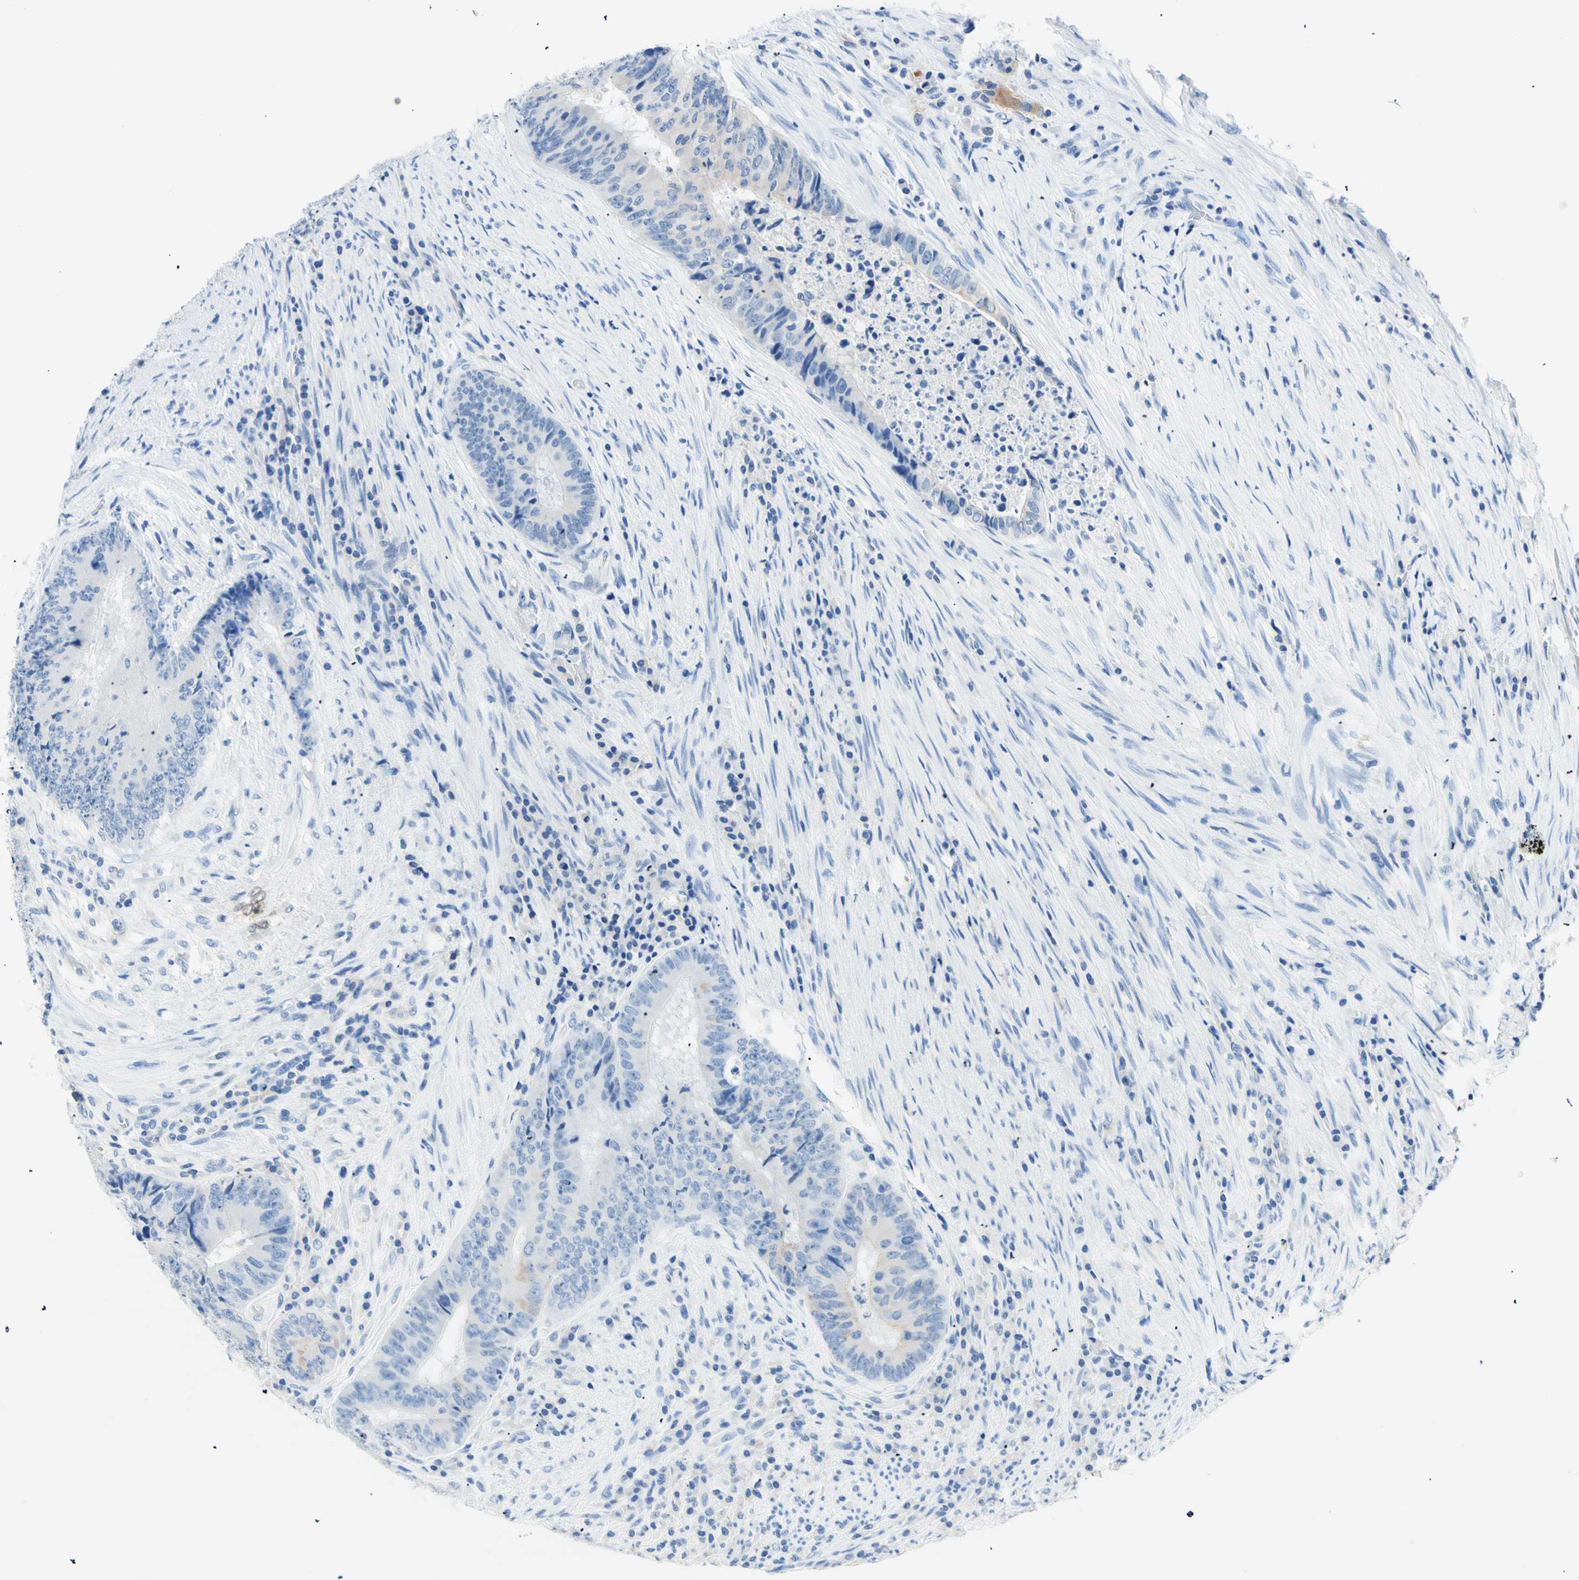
{"staining": {"intensity": "negative", "quantity": "none", "location": "none"}, "tissue": "colorectal cancer", "cell_type": "Tumor cells", "image_type": "cancer", "snomed": [{"axis": "morphology", "description": "Adenocarcinoma, NOS"}, {"axis": "topography", "description": "Rectum"}], "caption": "This is an immunohistochemistry image of colorectal cancer (adenocarcinoma). There is no staining in tumor cells.", "gene": "HPCA", "patient": {"sex": "male", "age": 72}}